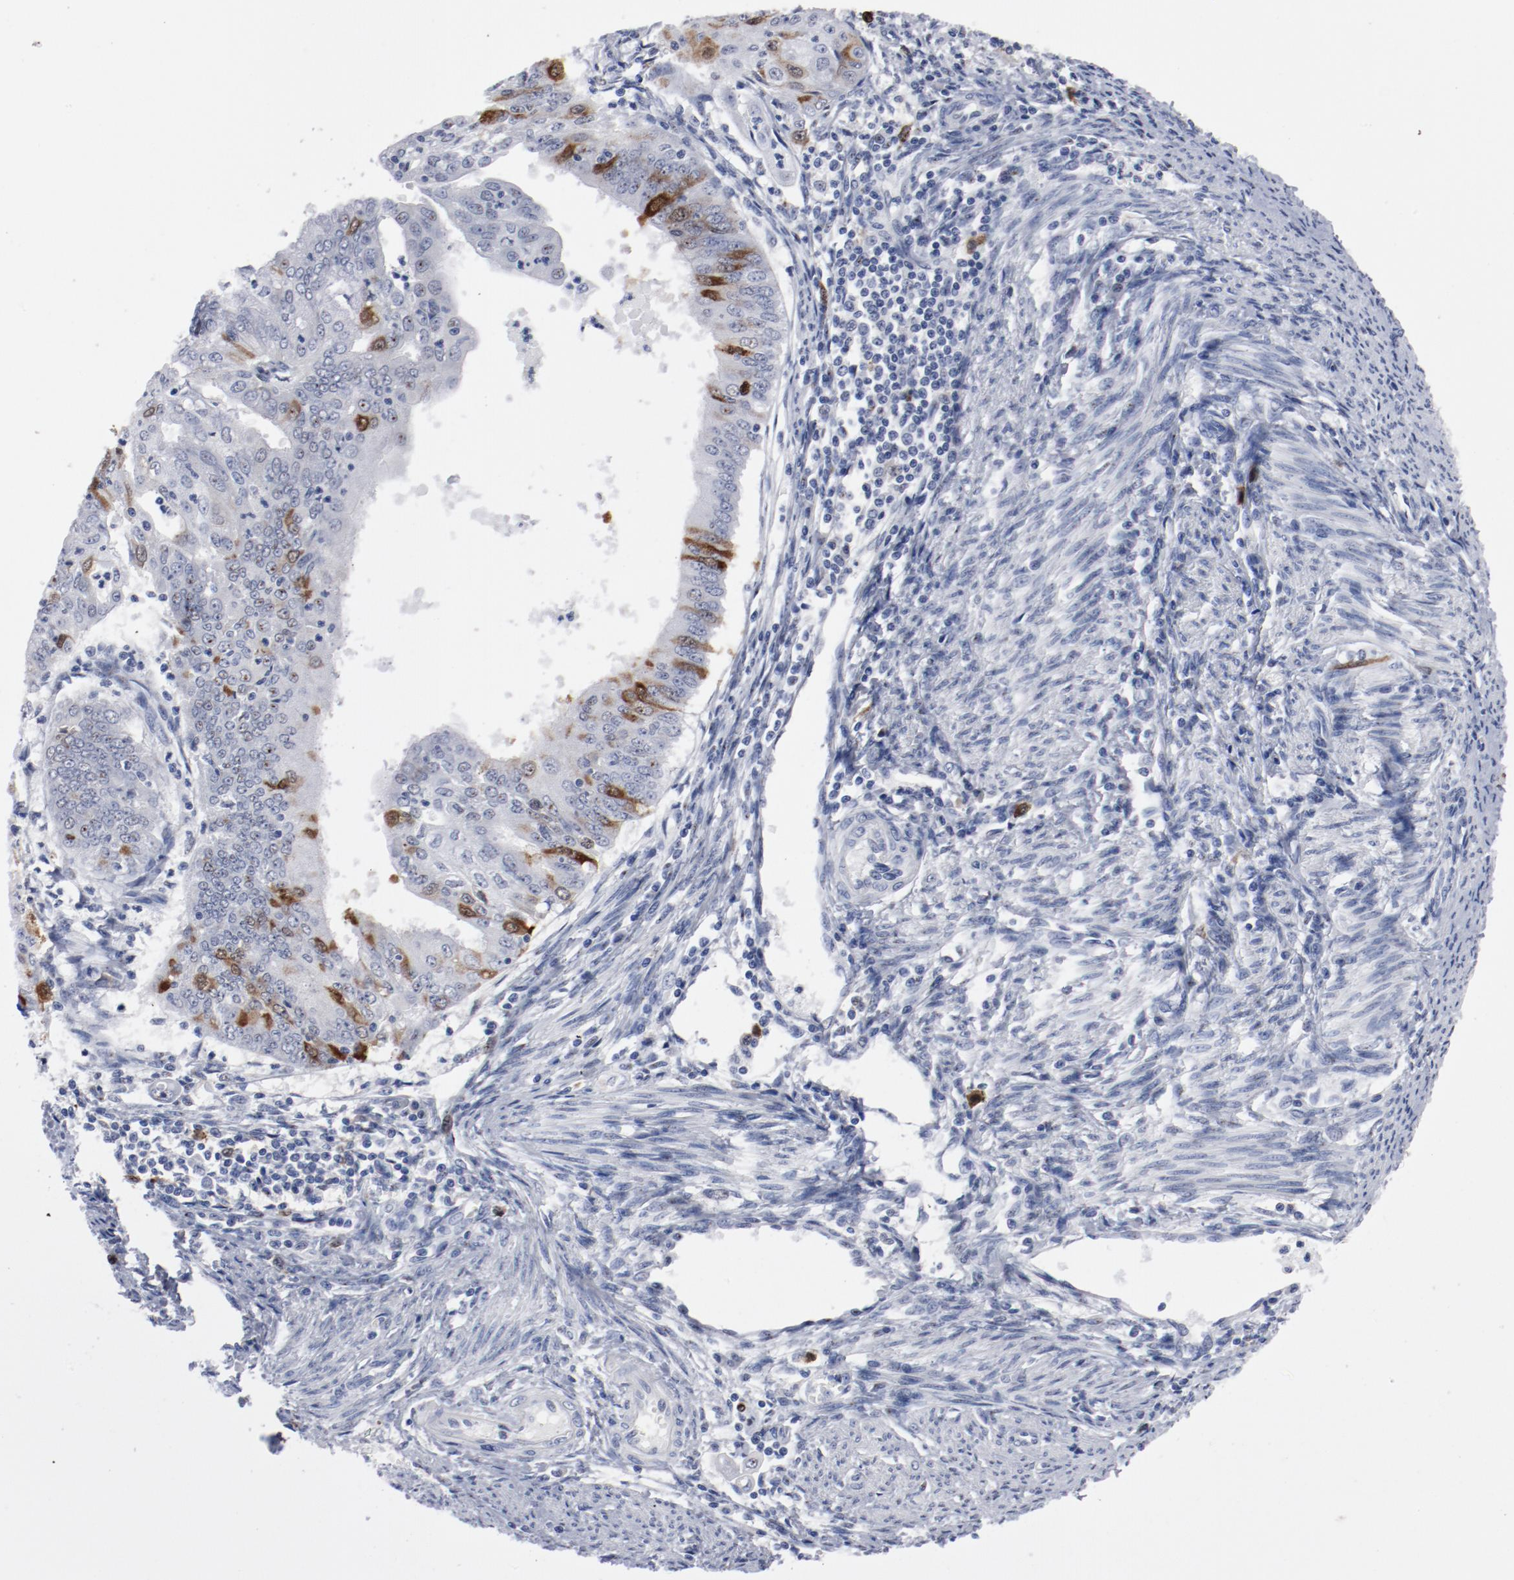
{"staining": {"intensity": "strong", "quantity": "25%-75%", "location": "cytoplasmic/membranous,nuclear"}, "tissue": "endometrial cancer", "cell_type": "Tumor cells", "image_type": "cancer", "snomed": [{"axis": "morphology", "description": "Adenocarcinoma, NOS"}, {"axis": "topography", "description": "Endometrium"}], "caption": "The immunohistochemical stain shows strong cytoplasmic/membranous and nuclear positivity in tumor cells of endometrial cancer (adenocarcinoma) tissue.", "gene": "CDC20", "patient": {"sex": "female", "age": 79}}